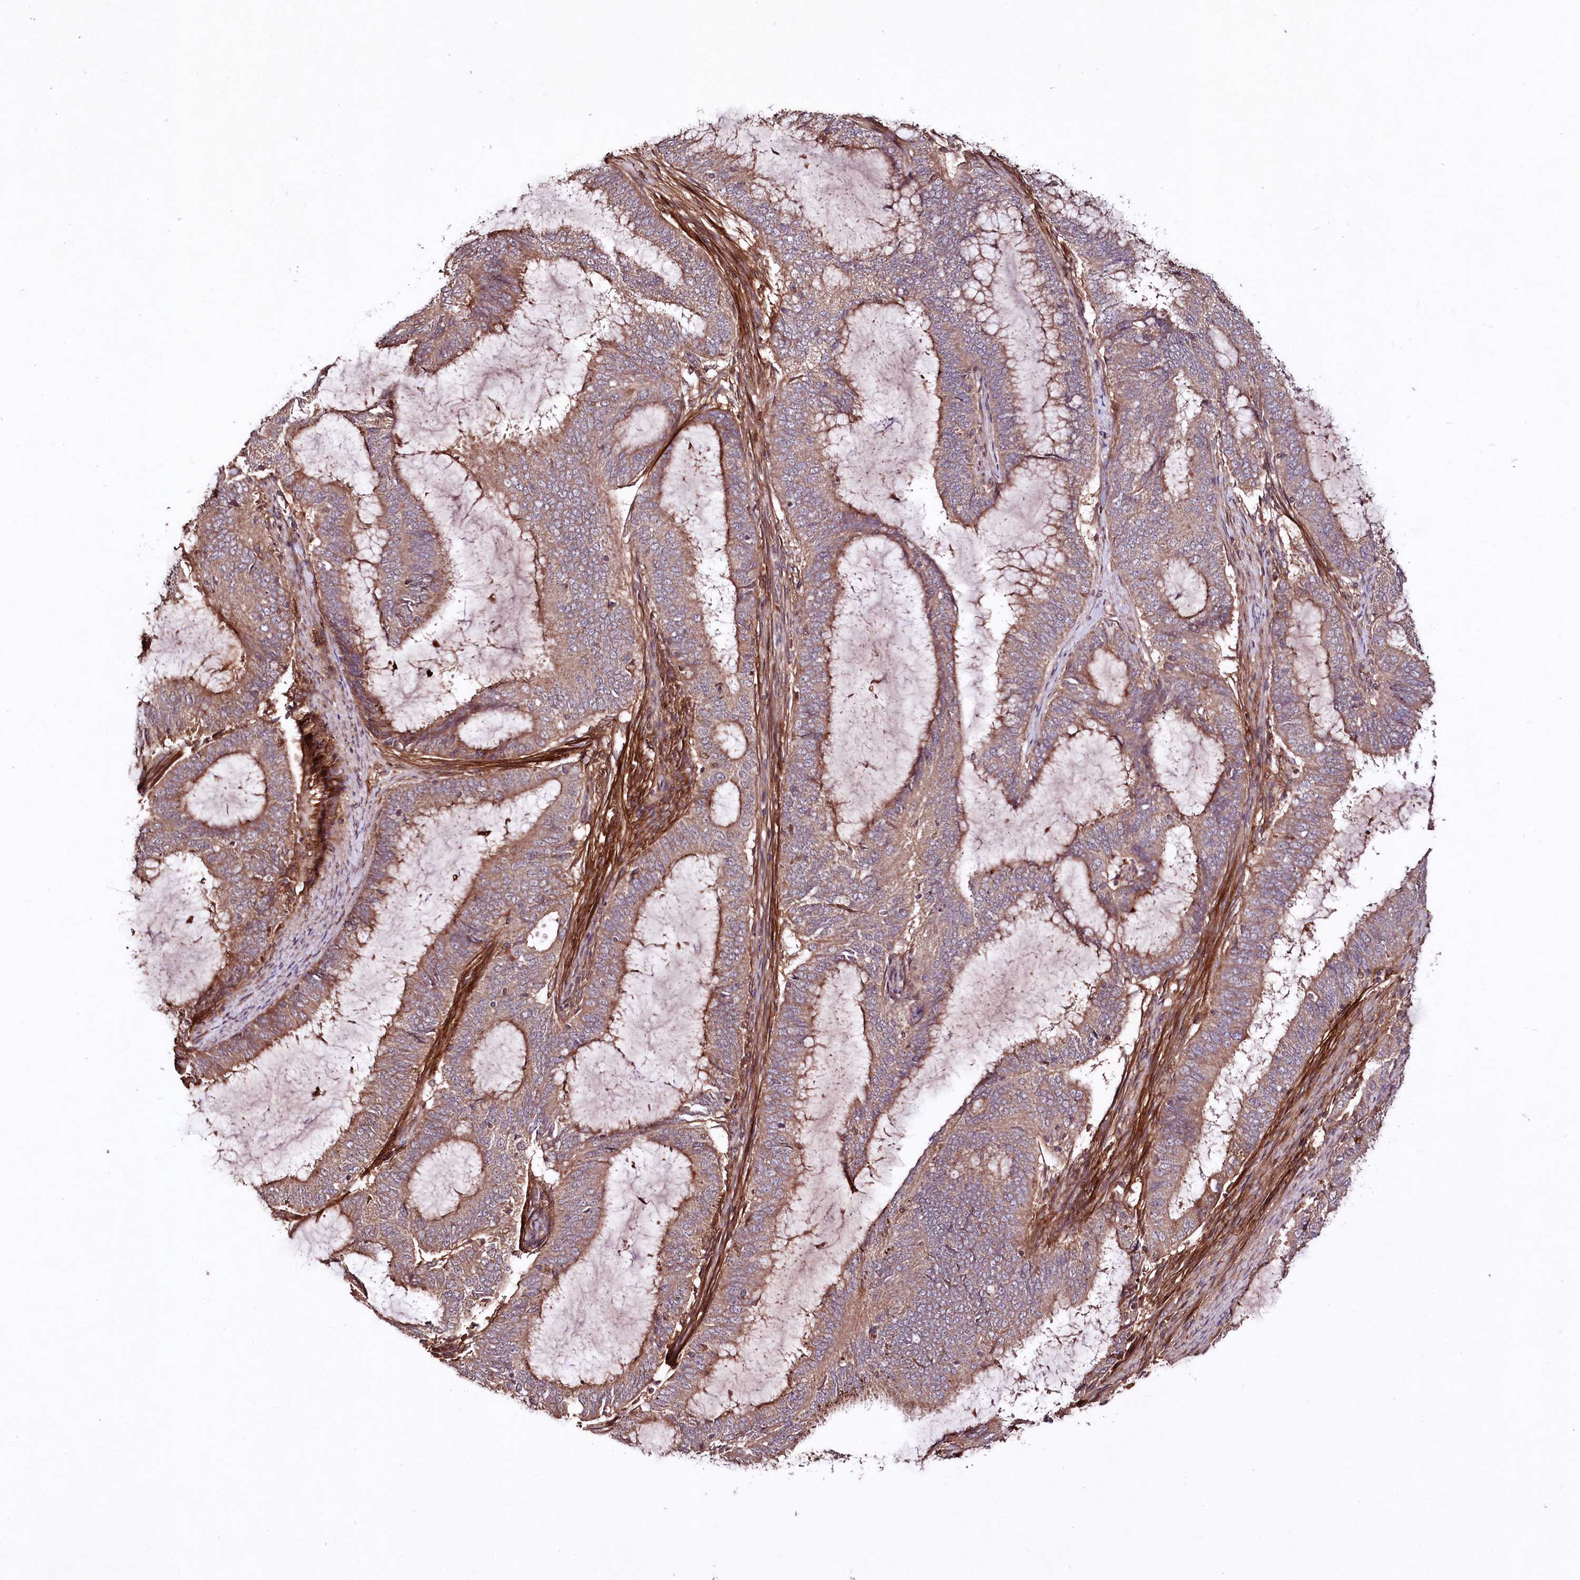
{"staining": {"intensity": "moderate", "quantity": ">75%", "location": "cytoplasmic/membranous"}, "tissue": "endometrial cancer", "cell_type": "Tumor cells", "image_type": "cancer", "snomed": [{"axis": "morphology", "description": "Adenocarcinoma, NOS"}, {"axis": "topography", "description": "Endometrium"}], "caption": "IHC (DAB (3,3'-diaminobenzidine)) staining of human endometrial adenocarcinoma demonstrates moderate cytoplasmic/membranous protein staining in approximately >75% of tumor cells. The staining was performed using DAB, with brown indicating positive protein expression. Nuclei are stained blue with hematoxylin.", "gene": "TNPO3", "patient": {"sex": "female", "age": 51}}